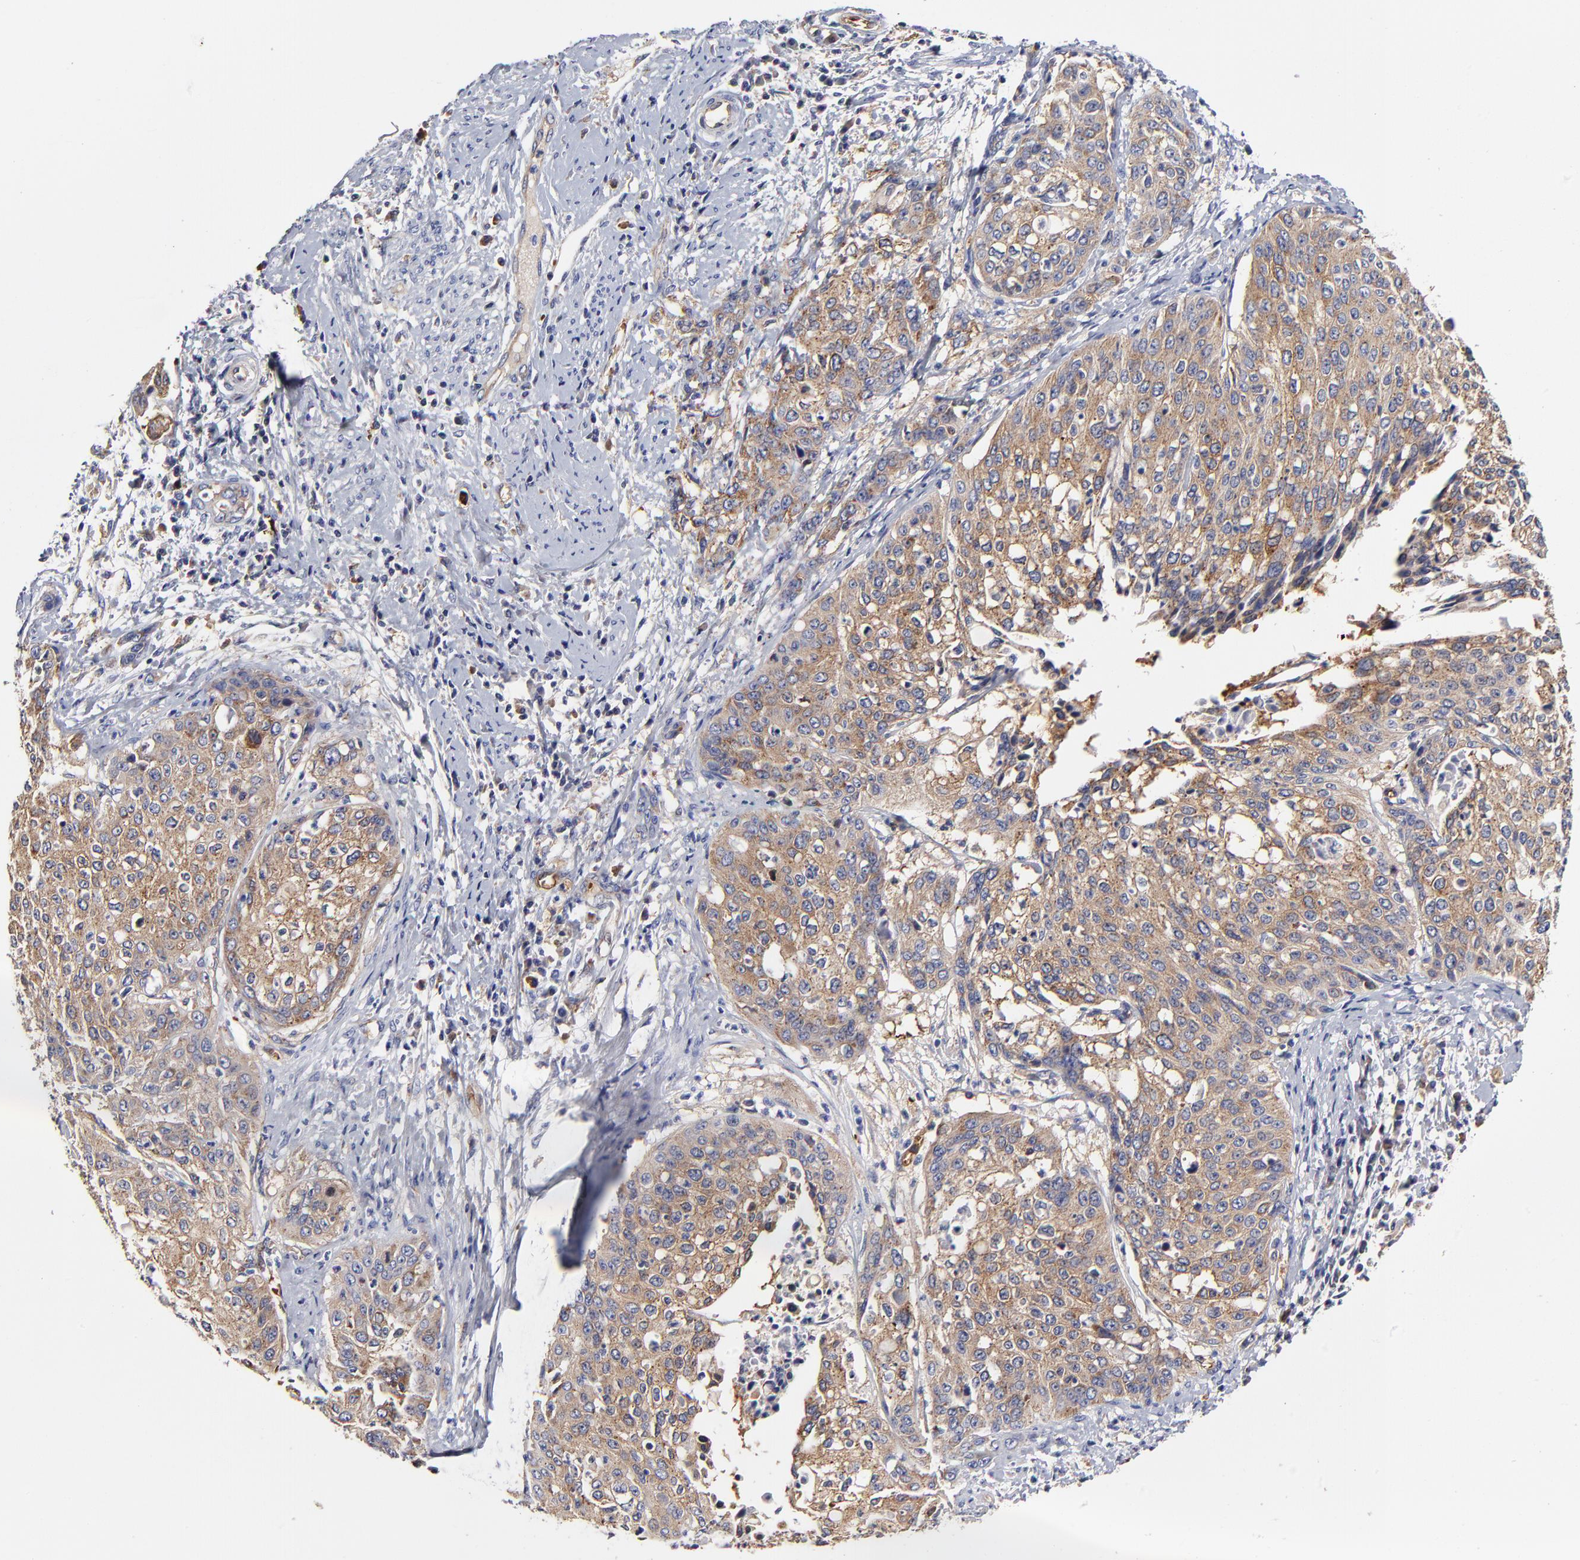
{"staining": {"intensity": "moderate", "quantity": ">75%", "location": "cytoplasmic/membranous"}, "tissue": "cervical cancer", "cell_type": "Tumor cells", "image_type": "cancer", "snomed": [{"axis": "morphology", "description": "Squamous cell carcinoma, NOS"}, {"axis": "topography", "description": "Cervix"}], "caption": "The photomicrograph reveals immunohistochemical staining of squamous cell carcinoma (cervical). There is moderate cytoplasmic/membranous expression is appreciated in approximately >75% of tumor cells.", "gene": "CD2AP", "patient": {"sex": "female", "age": 41}}